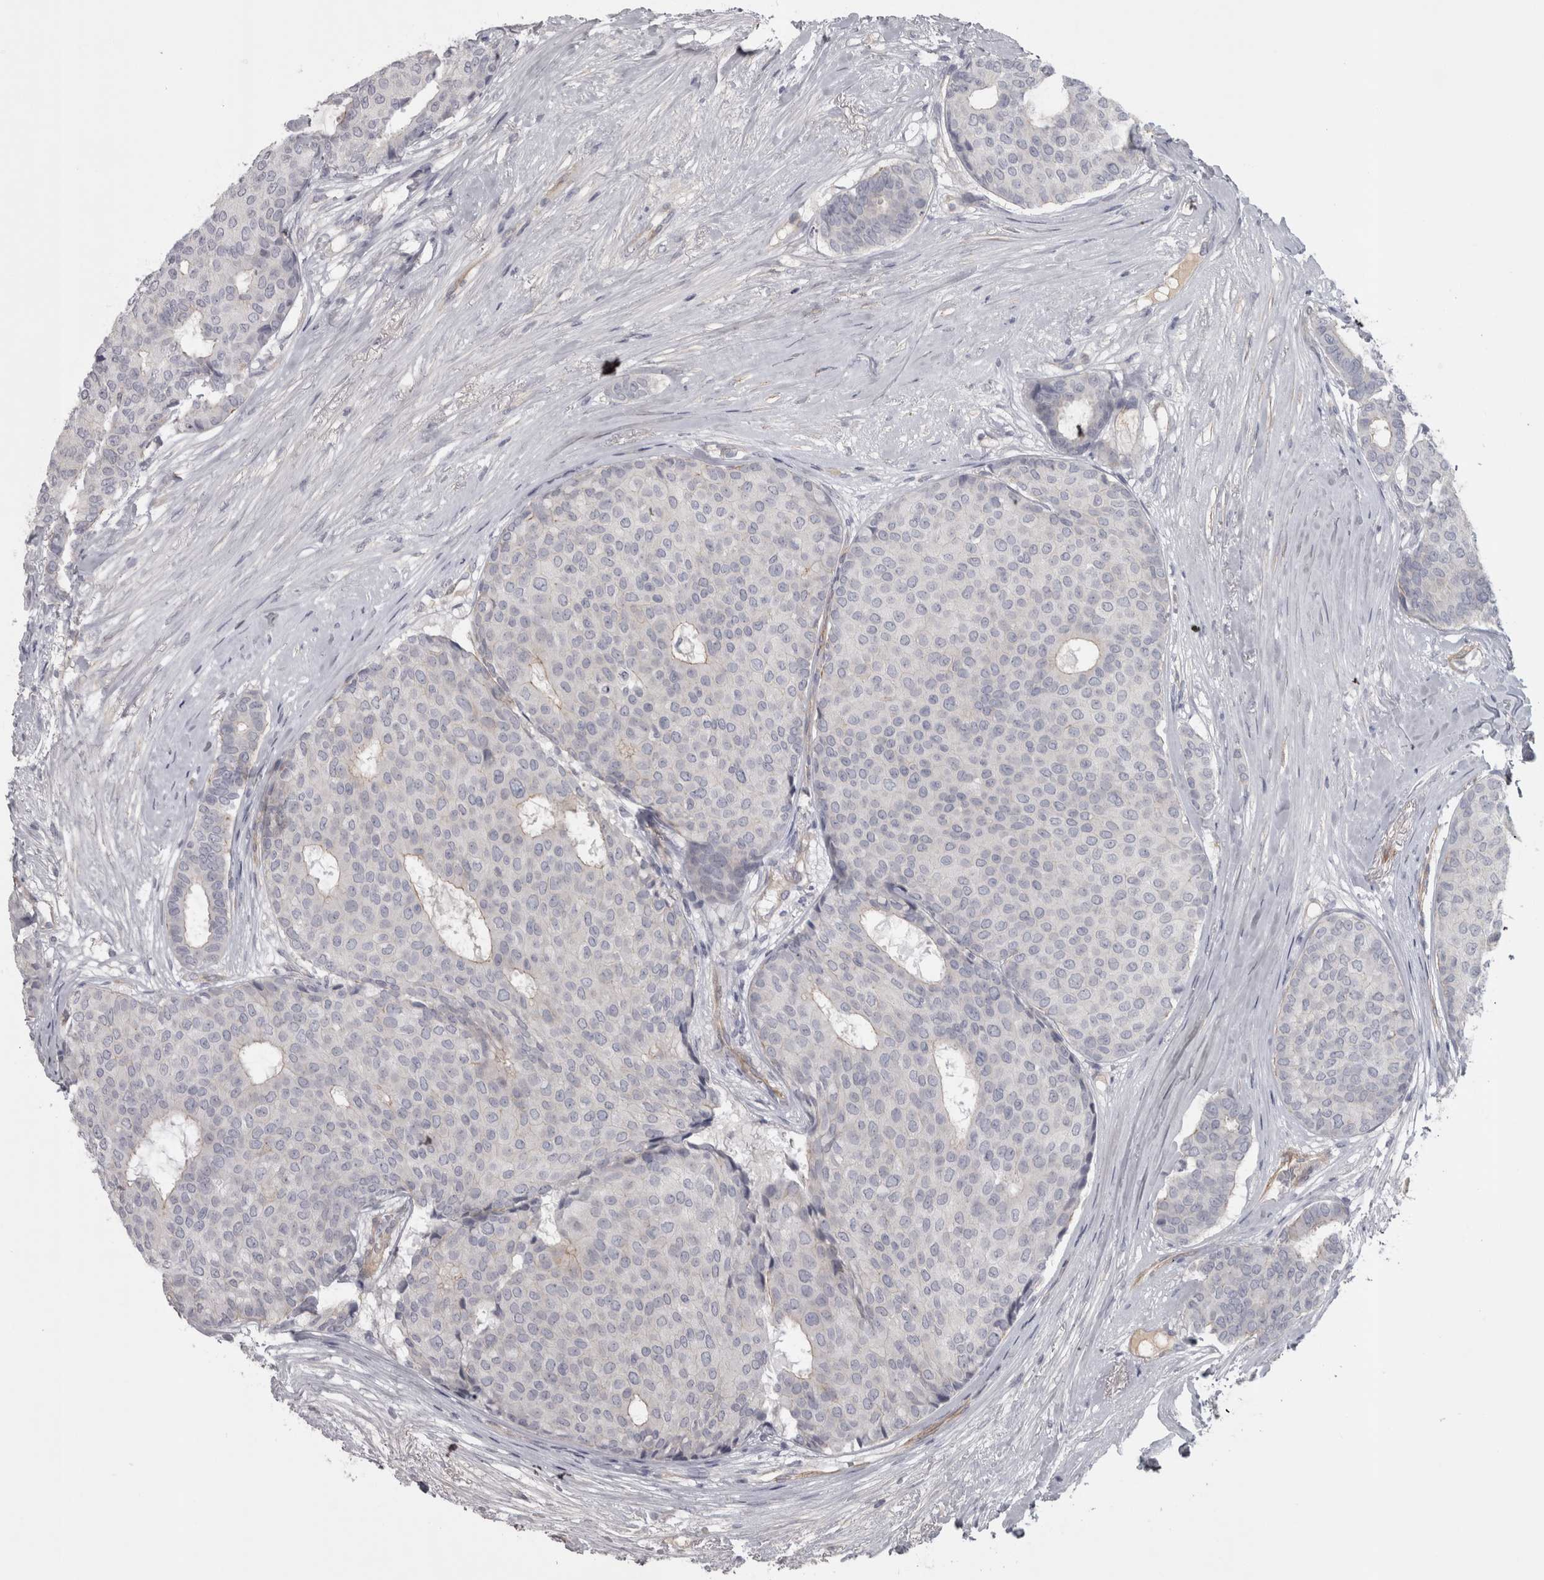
{"staining": {"intensity": "negative", "quantity": "none", "location": "none"}, "tissue": "breast cancer", "cell_type": "Tumor cells", "image_type": "cancer", "snomed": [{"axis": "morphology", "description": "Duct carcinoma"}, {"axis": "topography", "description": "Breast"}], "caption": "Protein analysis of breast cancer (intraductal carcinoma) shows no significant positivity in tumor cells.", "gene": "PPP1R12B", "patient": {"sex": "female", "age": 75}}